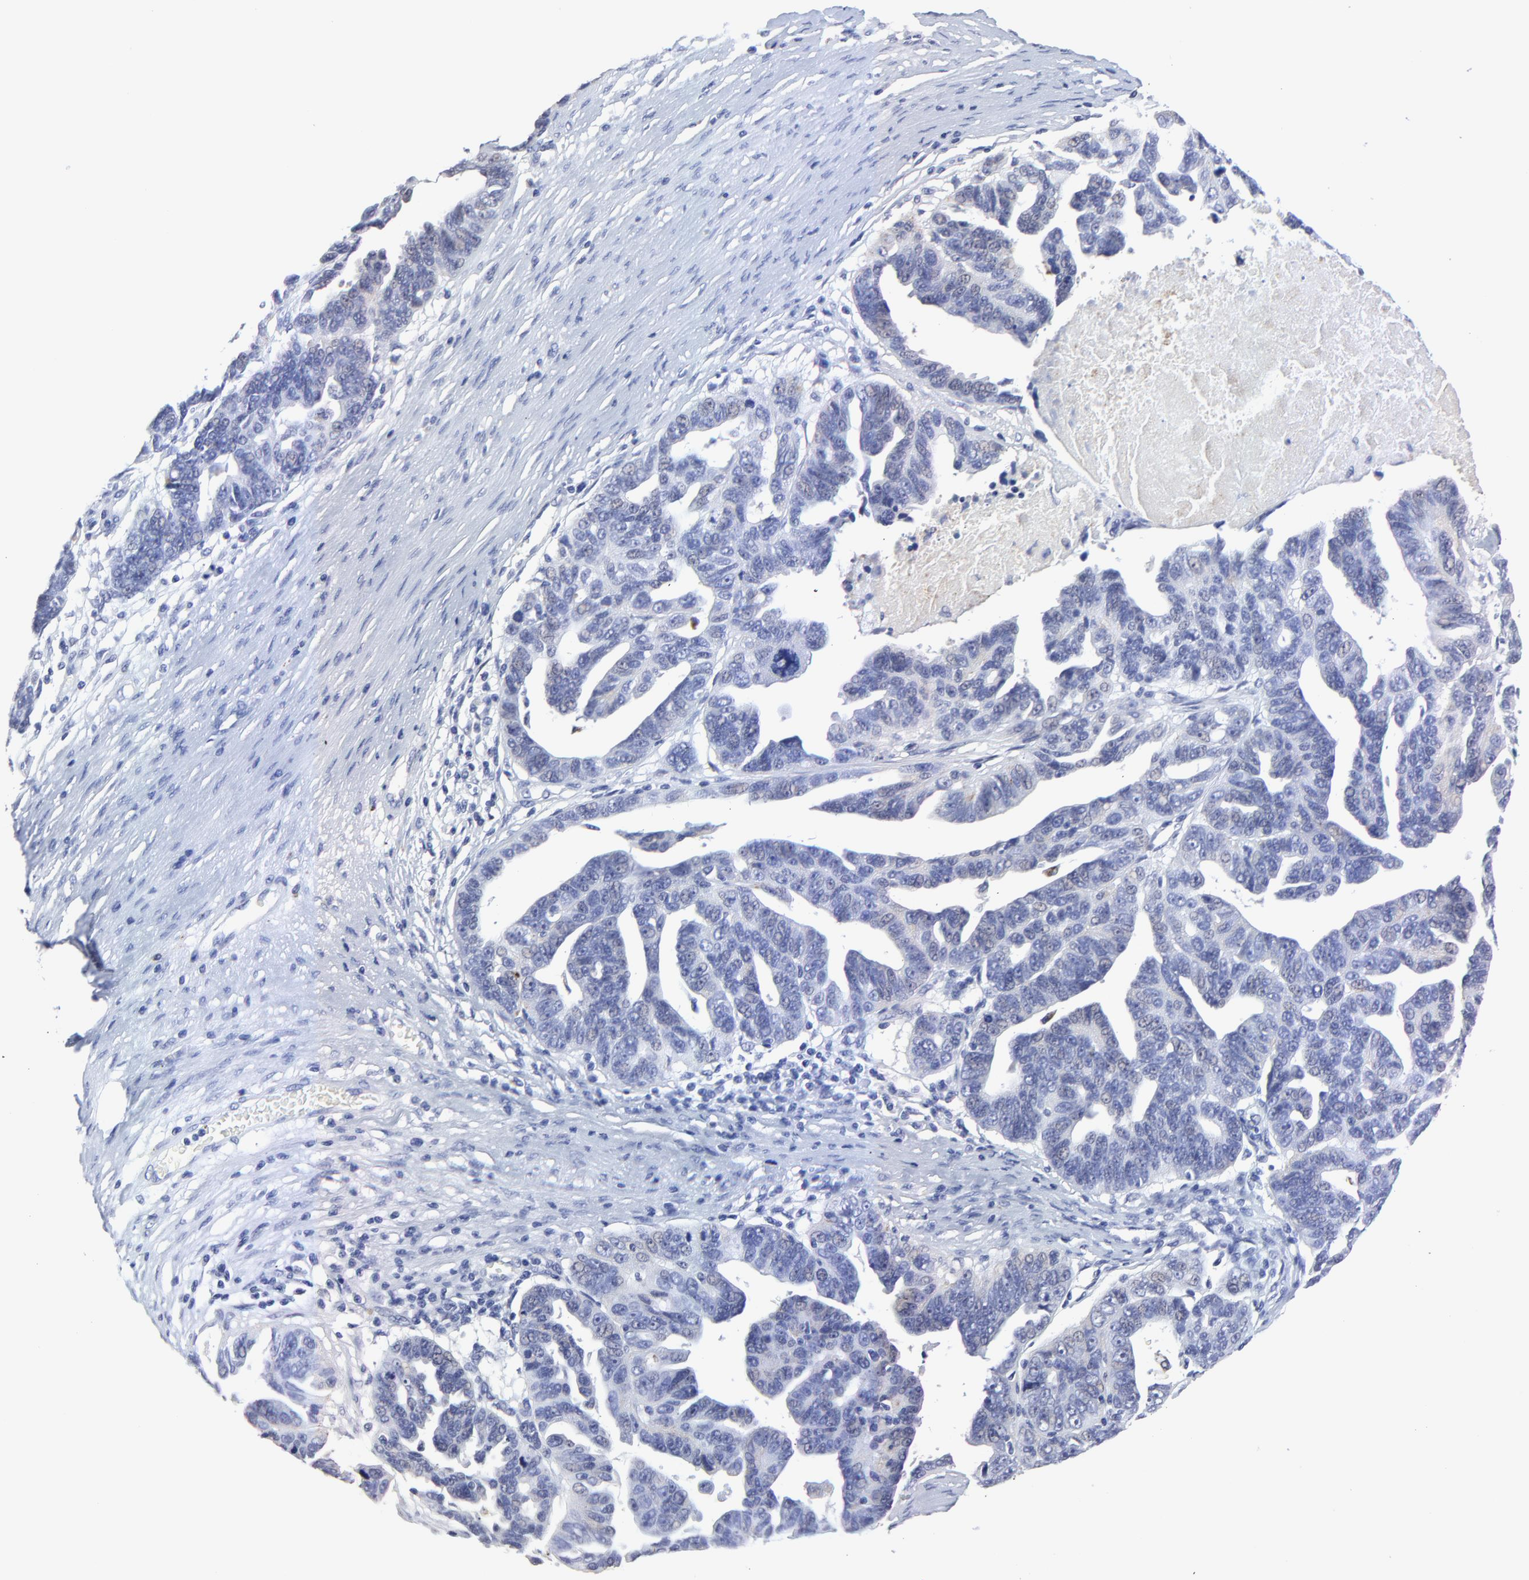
{"staining": {"intensity": "negative", "quantity": "none", "location": "none"}, "tissue": "ovarian cancer", "cell_type": "Tumor cells", "image_type": "cancer", "snomed": [{"axis": "morphology", "description": "Carcinoma, endometroid"}, {"axis": "morphology", "description": "Cystadenocarcinoma, serous, NOS"}, {"axis": "topography", "description": "Ovary"}], "caption": "High magnification brightfield microscopy of ovarian cancer stained with DAB (3,3'-diaminobenzidine) (brown) and counterstained with hematoxylin (blue): tumor cells show no significant staining. (Stains: DAB immunohistochemistry (IHC) with hematoxylin counter stain, Microscopy: brightfield microscopy at high magnification).", "gene": "SMARCA1", "patient": {"sex": "female", "age": 45}}